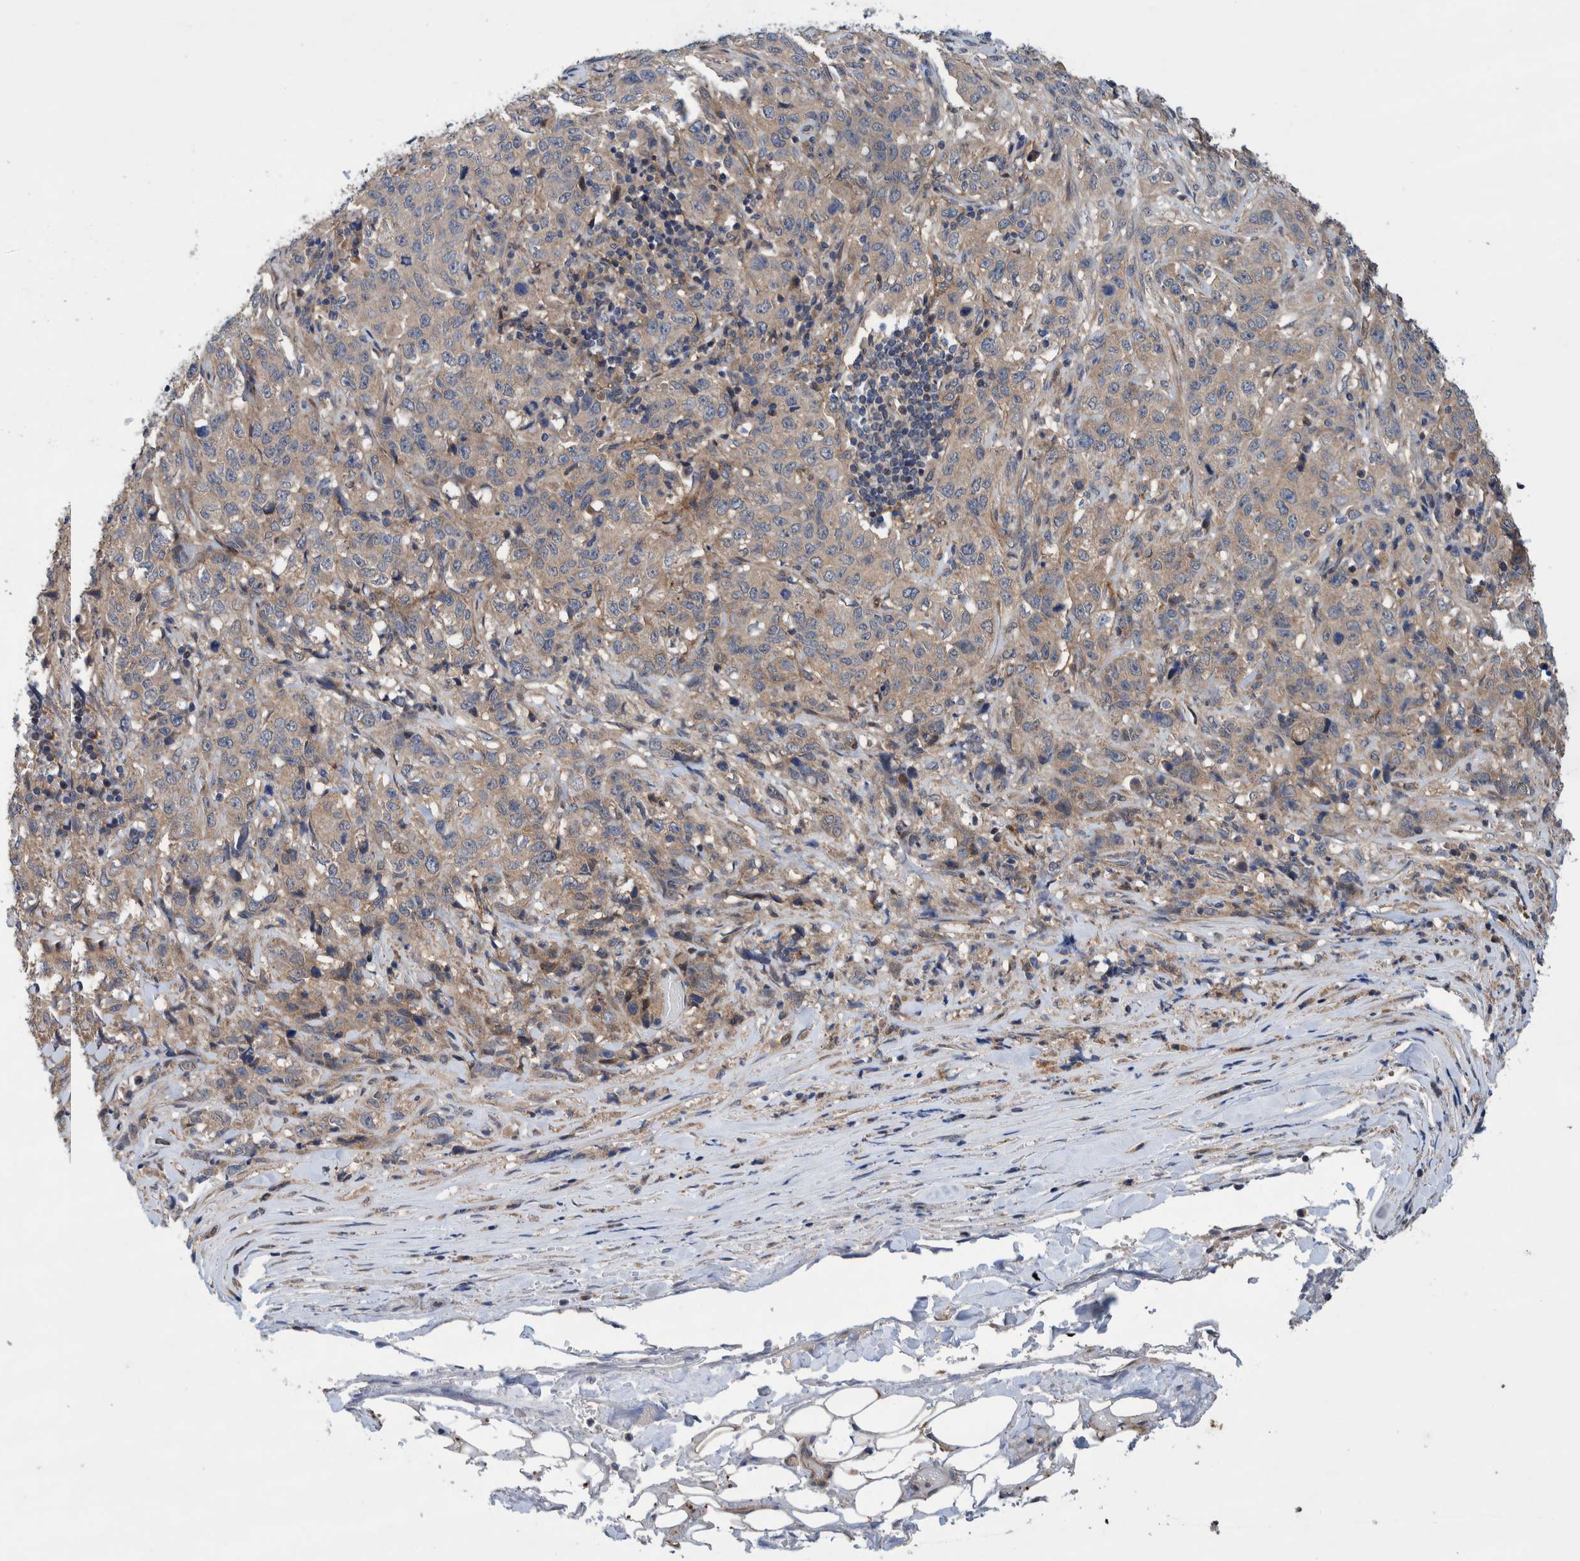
{"staining": {"intensity": "weak", "quantity": "<25%", "location": "cytoplasmic/membranous"}, "tissue": "stomach cancer", "cell_type": "Tumor cells", "image_type": "cancer", "snomed": [{"axis": "morphology", "description": "Adenocarcinoma, NOS"}, {"axis": "topography", "description": "Stomach"}], "caption": "Immunohistochemistry micrograph of human adenocarcinoma (stomach) stained for a protein (brown), which shows no staining in tumor cells.", "gene": "PIK3R6", "patient": {"sex": "male", "age": 48}}